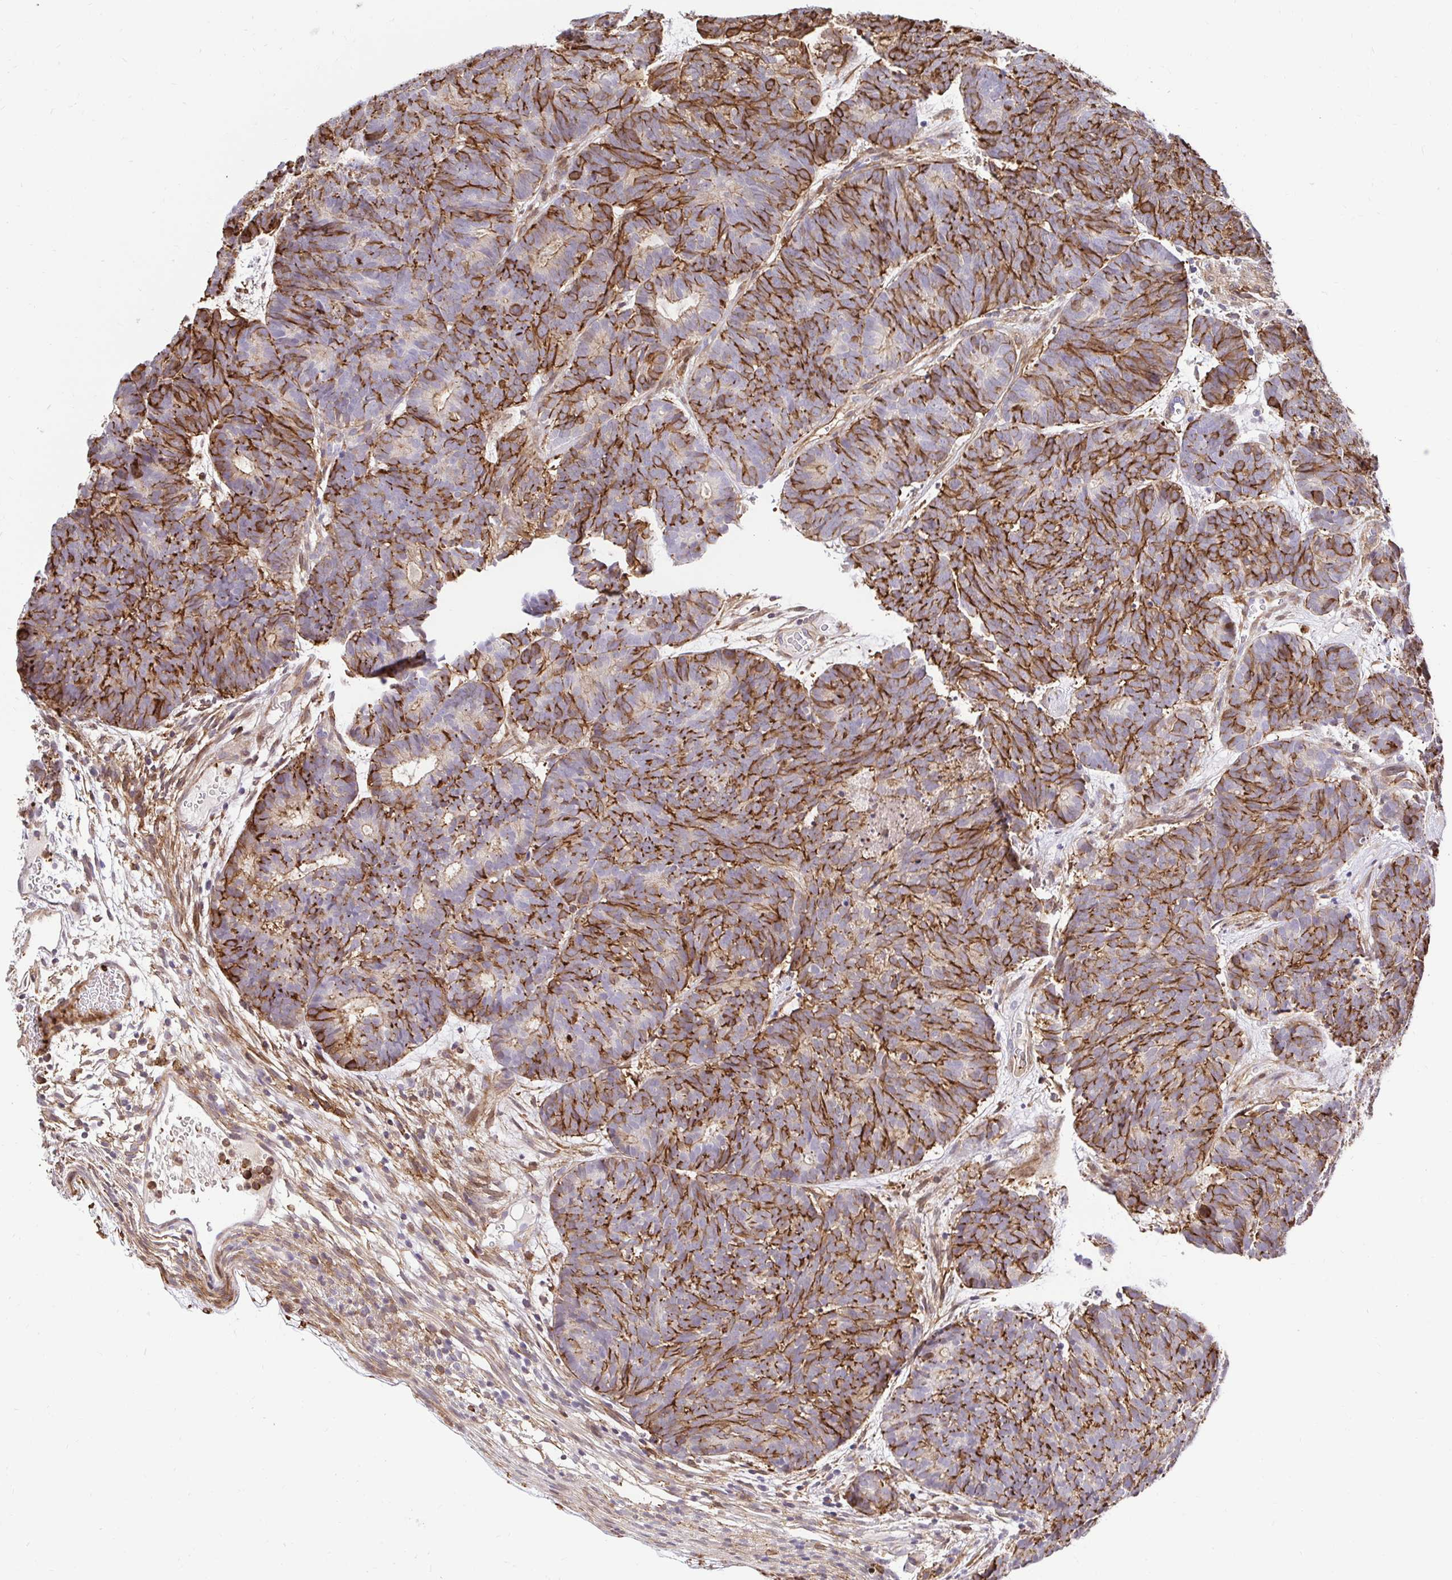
{"staining": {"intensity": "strong", "quantity": "25%-75%", "location": "cytoplasmic/membranous"}, "tissue": "head and neck cancer", "cell_type": "Tumor cells", "image_type": "cancer", "snomed": [{"axis": "morphology", "description": "Adenocarcinoma, NOS"}, {"axis": "topography", "description": "Head-Neck"}], "caption": "High-power microscopy captured an IHC photomicrograph of head and neck cancer, revealing strong cytoplasmic/membranous expression in approximately 25%-75% of tumor cells.", "gene": "GSN", "patient": {"sex": "female", "age": 81}}